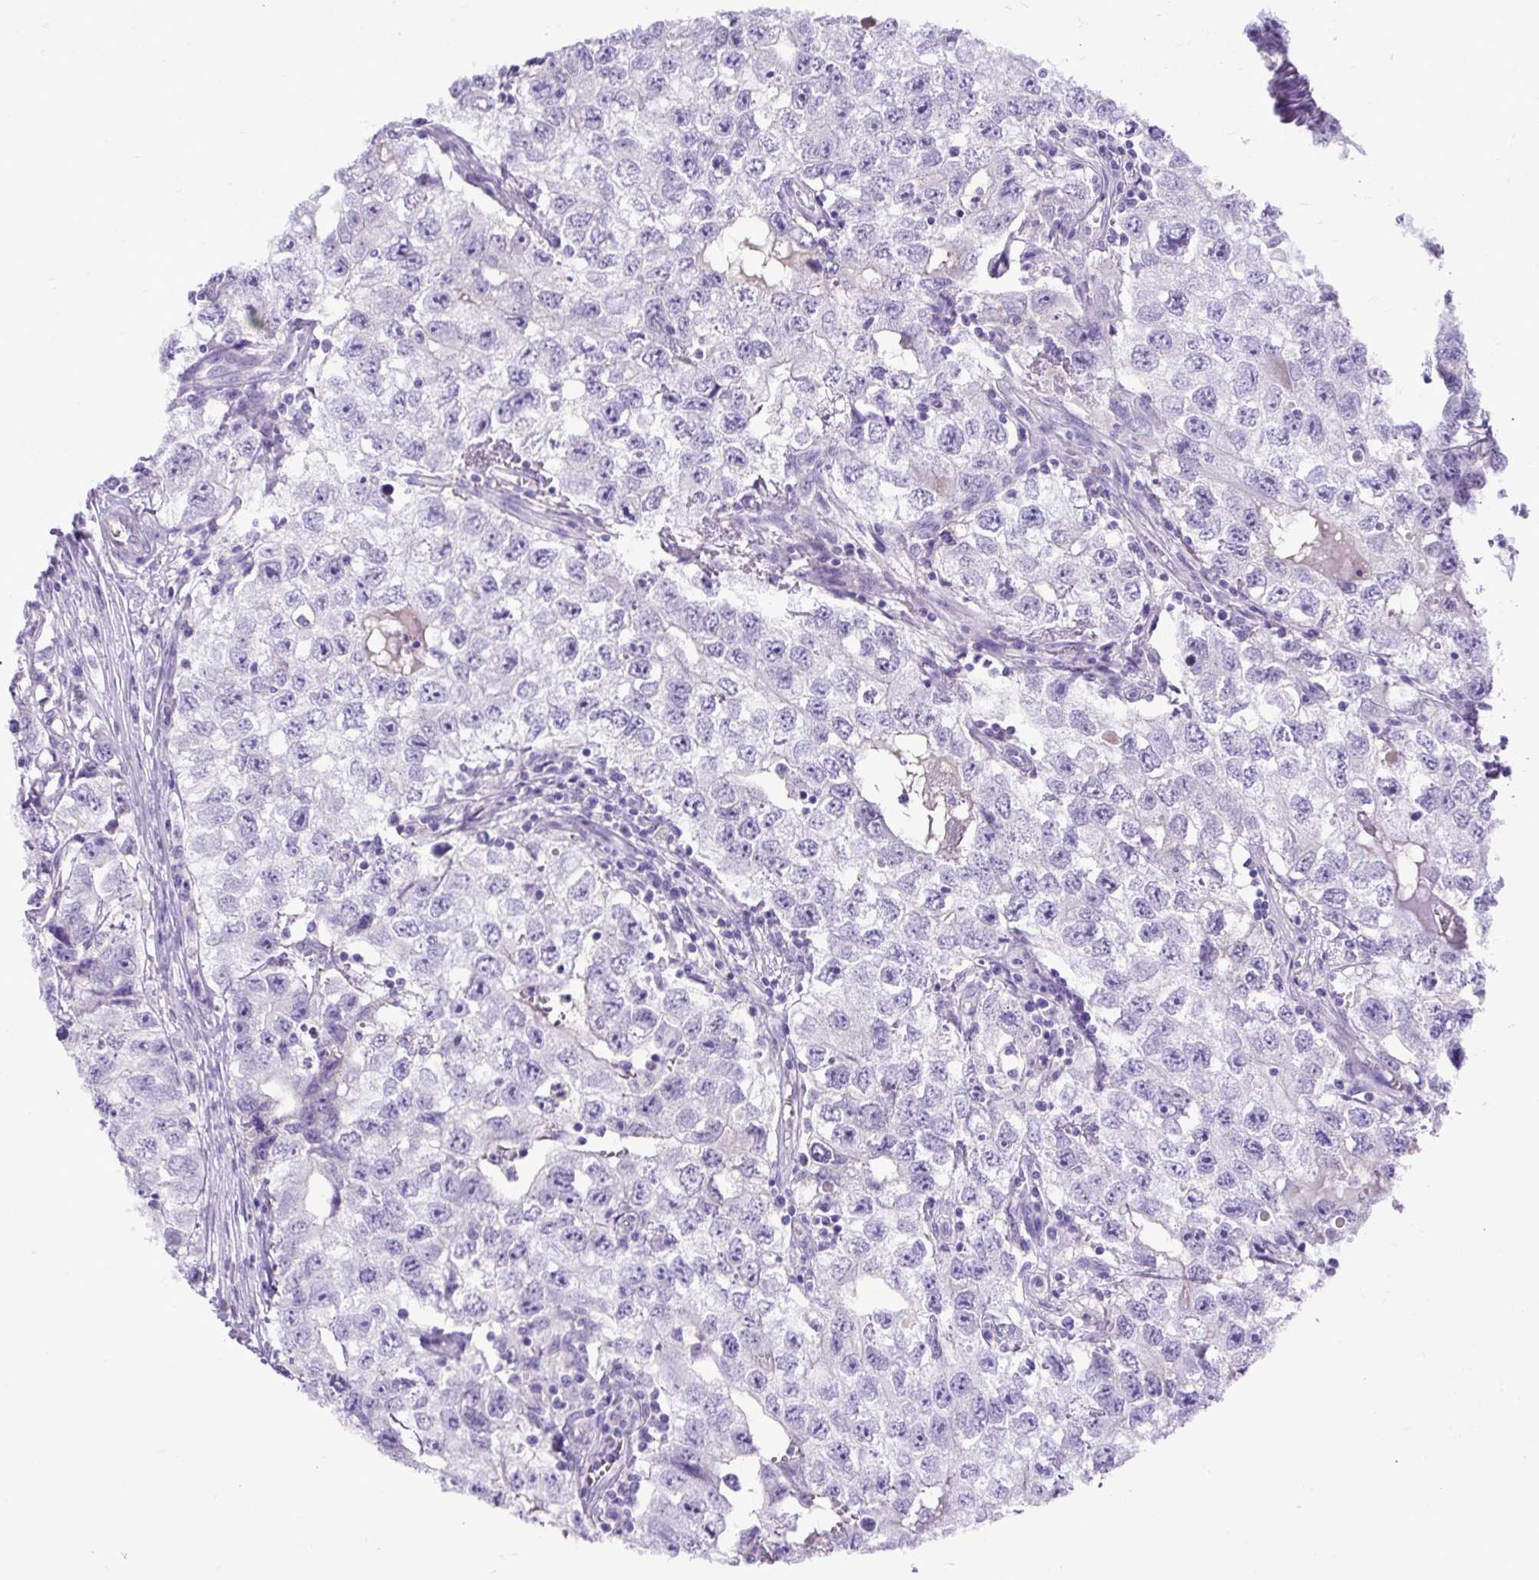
{"staining": {"intensity": "negative", "quantity": "none", "location": "none"}, "tissue": "testis cancer", "cell_type": "Tumor cells", "image_type": "cancer", "snomed": [{"axis": "morphology", "description": "Seminoma, NOS"}, {"axis": "morphology", "description": "Carcinoma, Embryonal, NOS"}, {"axis": "topography", "description": "Testis"}], "caption": "Protein analysis of seminoma (testis) exhibits no significant positivity in tumor cells. (DAB immunohistochemistry visualized using brightfield microscopy, high magnification).", "gene": "SPTBN5", "patient": {"sex": "male", "age": 43}}